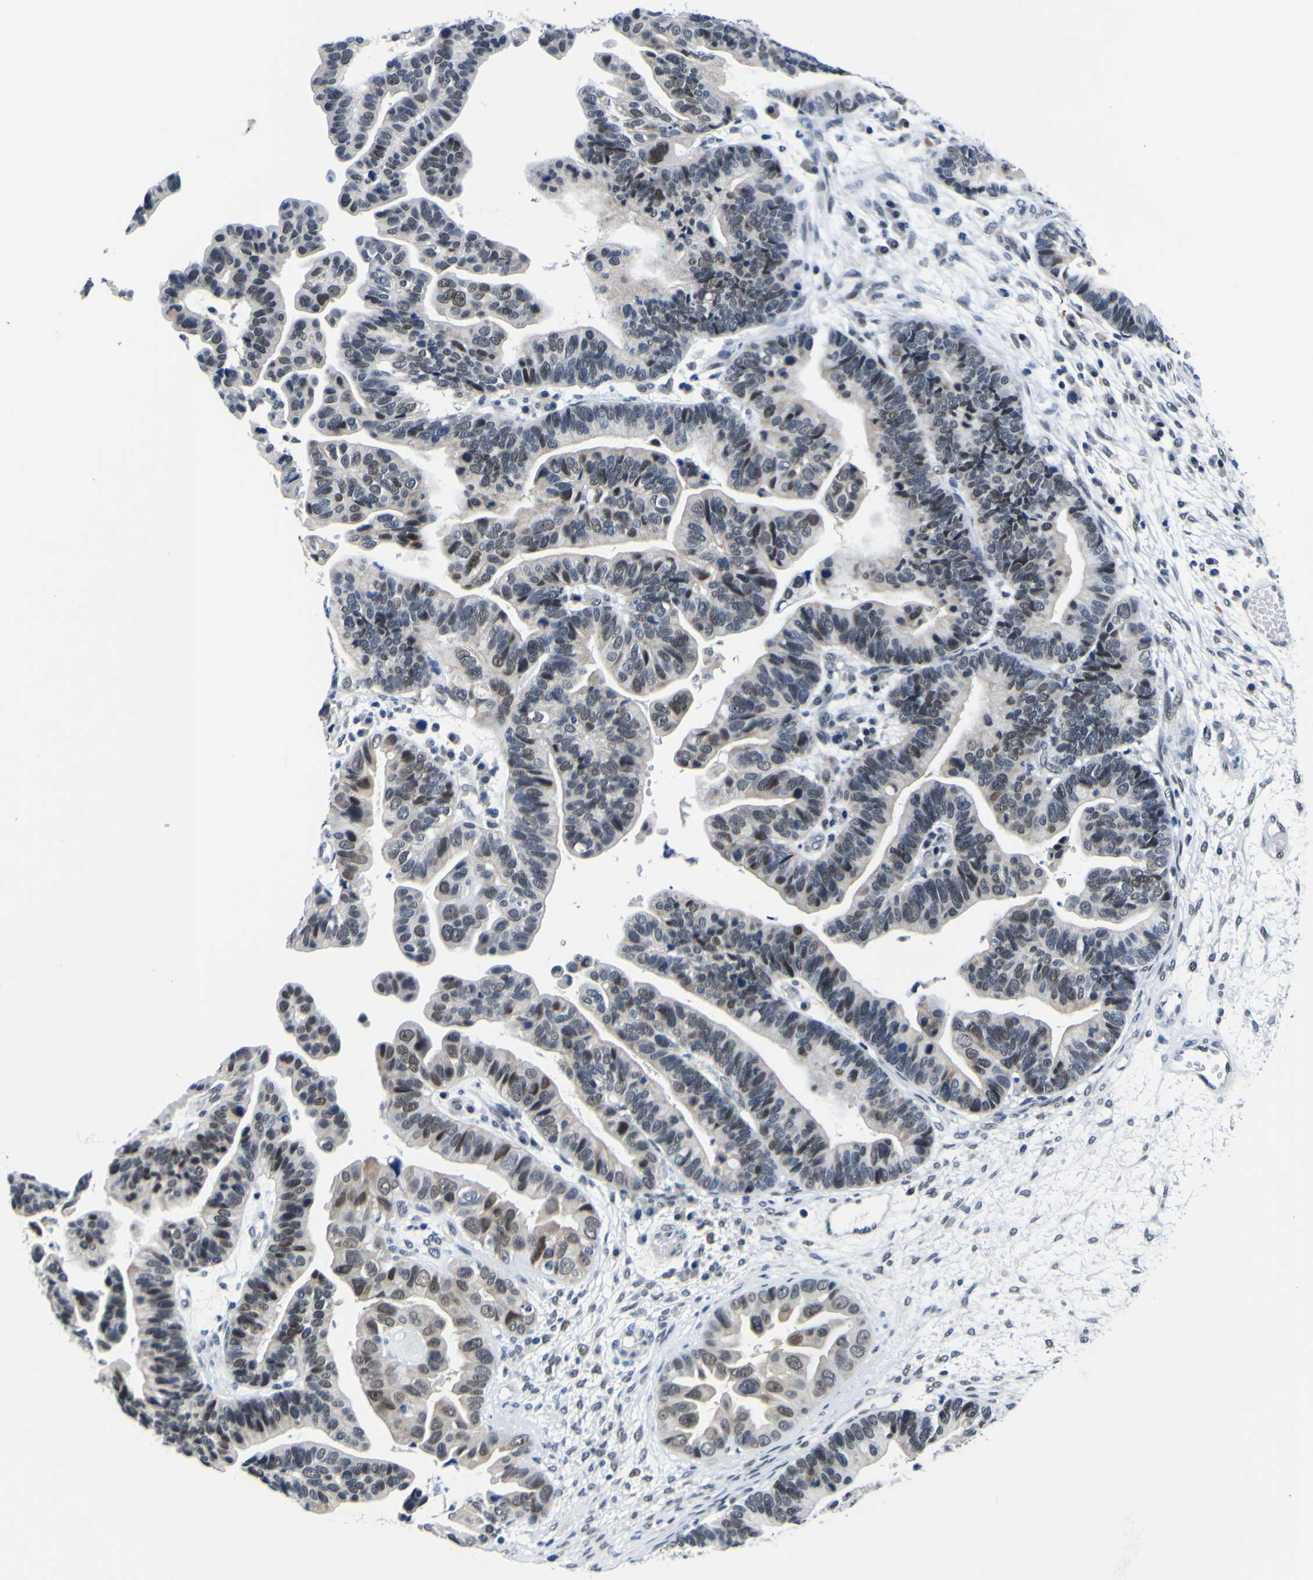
{"staining": {"intensity": "moderate", "quantity": "25%-75%", "location": "nuclear"}, "tissue": "ovarian cancer", "cell_type": "Tumor cells", "image_type": "cancer", "snomed": [{"axis": "morphology", "description": "Cystadenocarcinoma, serous, NOS"}, {"axis": "topography", "description": "Ovary"}], "caption": "Ovarian cancer was stained to show a protein in brown. There is medium levels of moderate nuclear expression in approximately 25%-75% of tumor cells. (Stains: DAB in brown, nuclei in blue, Microscopy: brightfield microscopy at high magnification).", "gene": "CUL4B", "patient": {"sex": "female", "age": 56}}